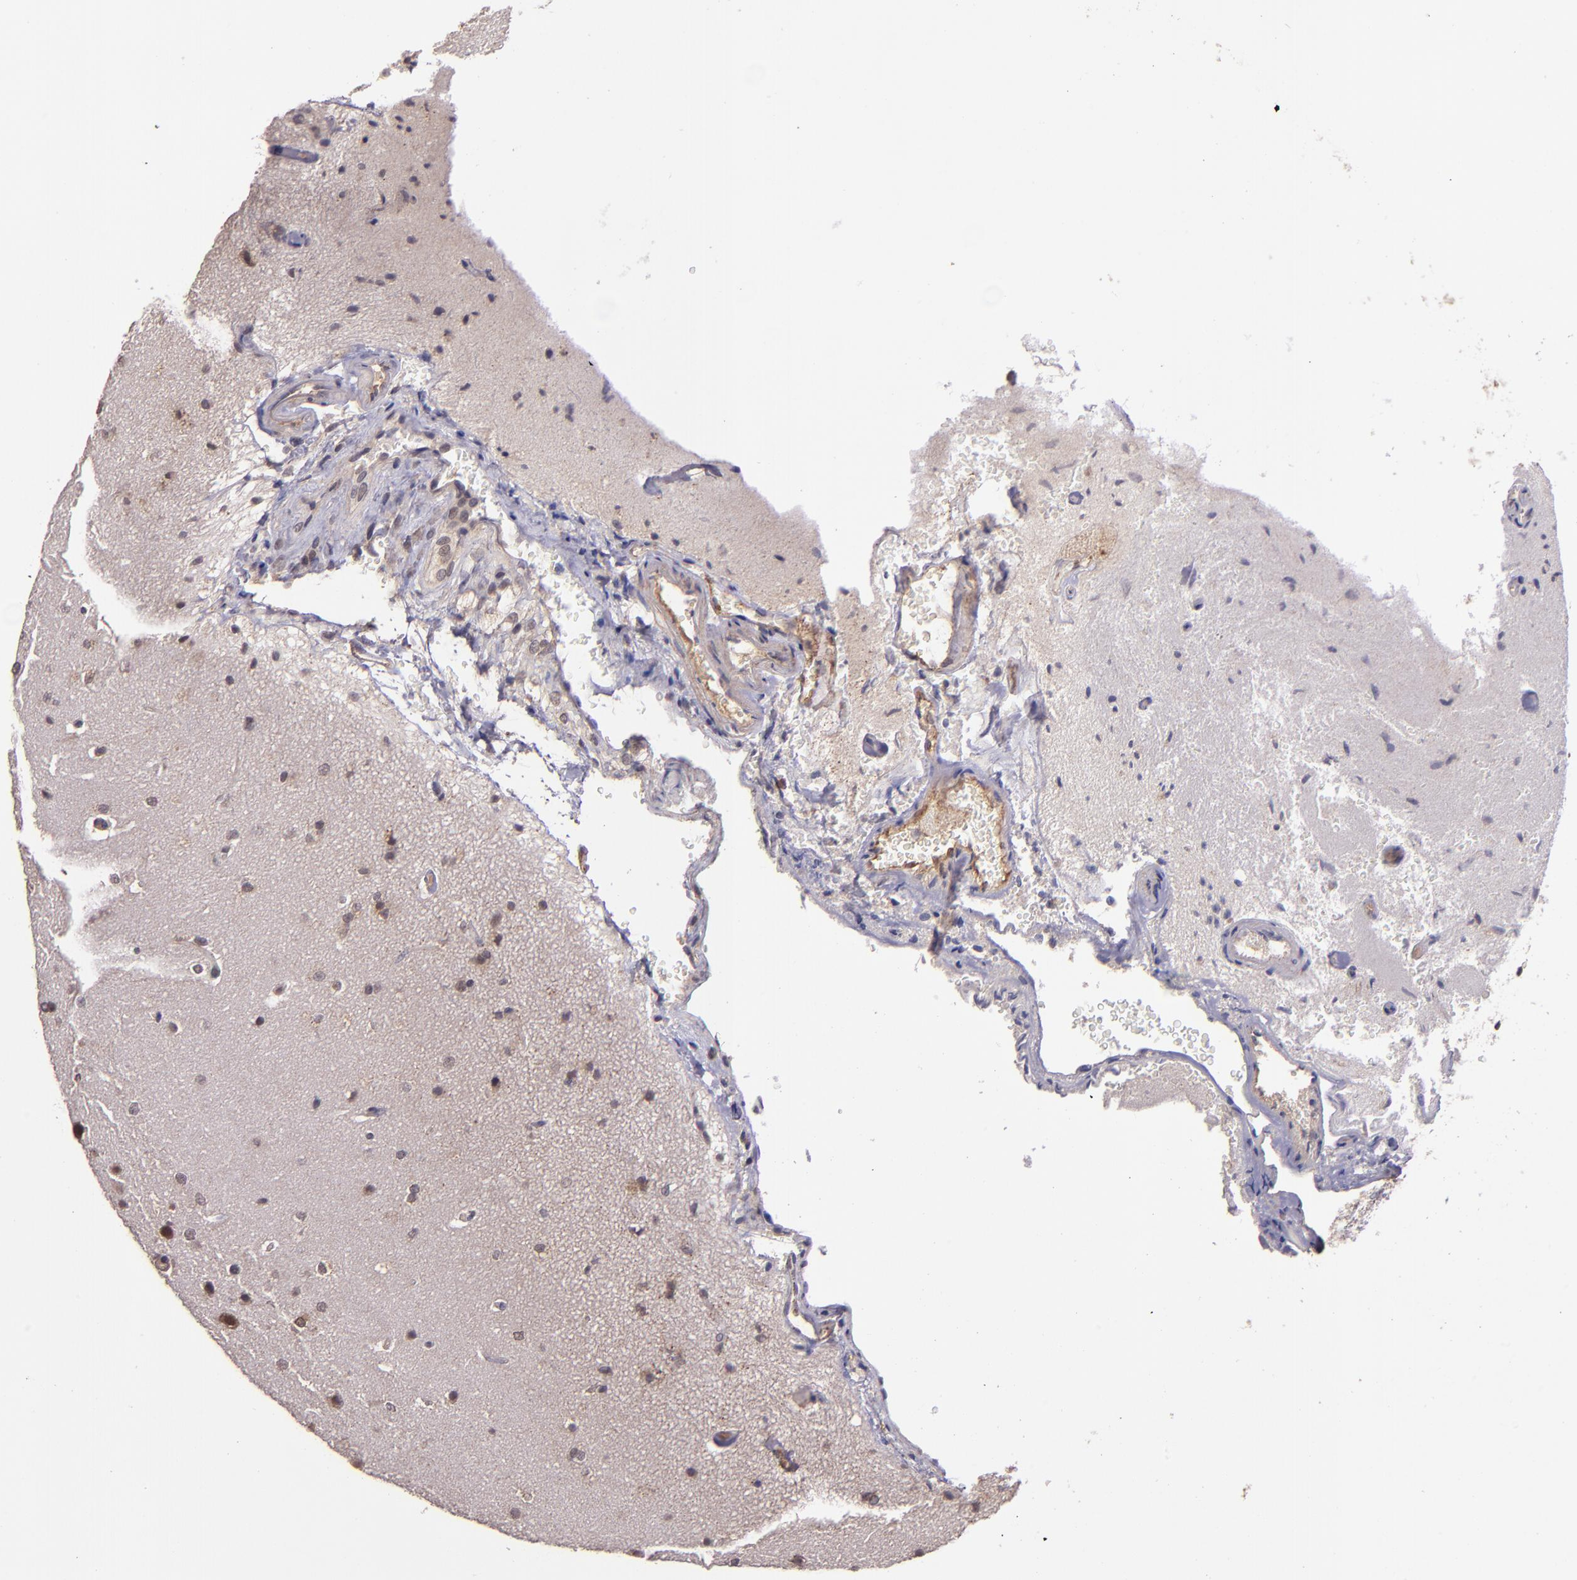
{"staining": {"intensity": "weak", "quantity": ">75%", "location": "cytoplasmic/membranous"}, "tissue": "glioma", "cell_type": "Tumor cells", "image_type": "cancer", "snomed": [{"axis": "morphology", "description": "Glioma, malignant, Low grade"}, {"axis": "topography", "description": "Cerebral cortex"}], "caption": "An immunohistochemistry (IHC) image of neoplastic tissue is shown. Protein staining in brown highlights weak cytoplasmic/membranous positivity in low-grade glioma (malignant) within tumor cells.", "gene": "TAF7L", "patient": {"sex": "female", "age": 47}}